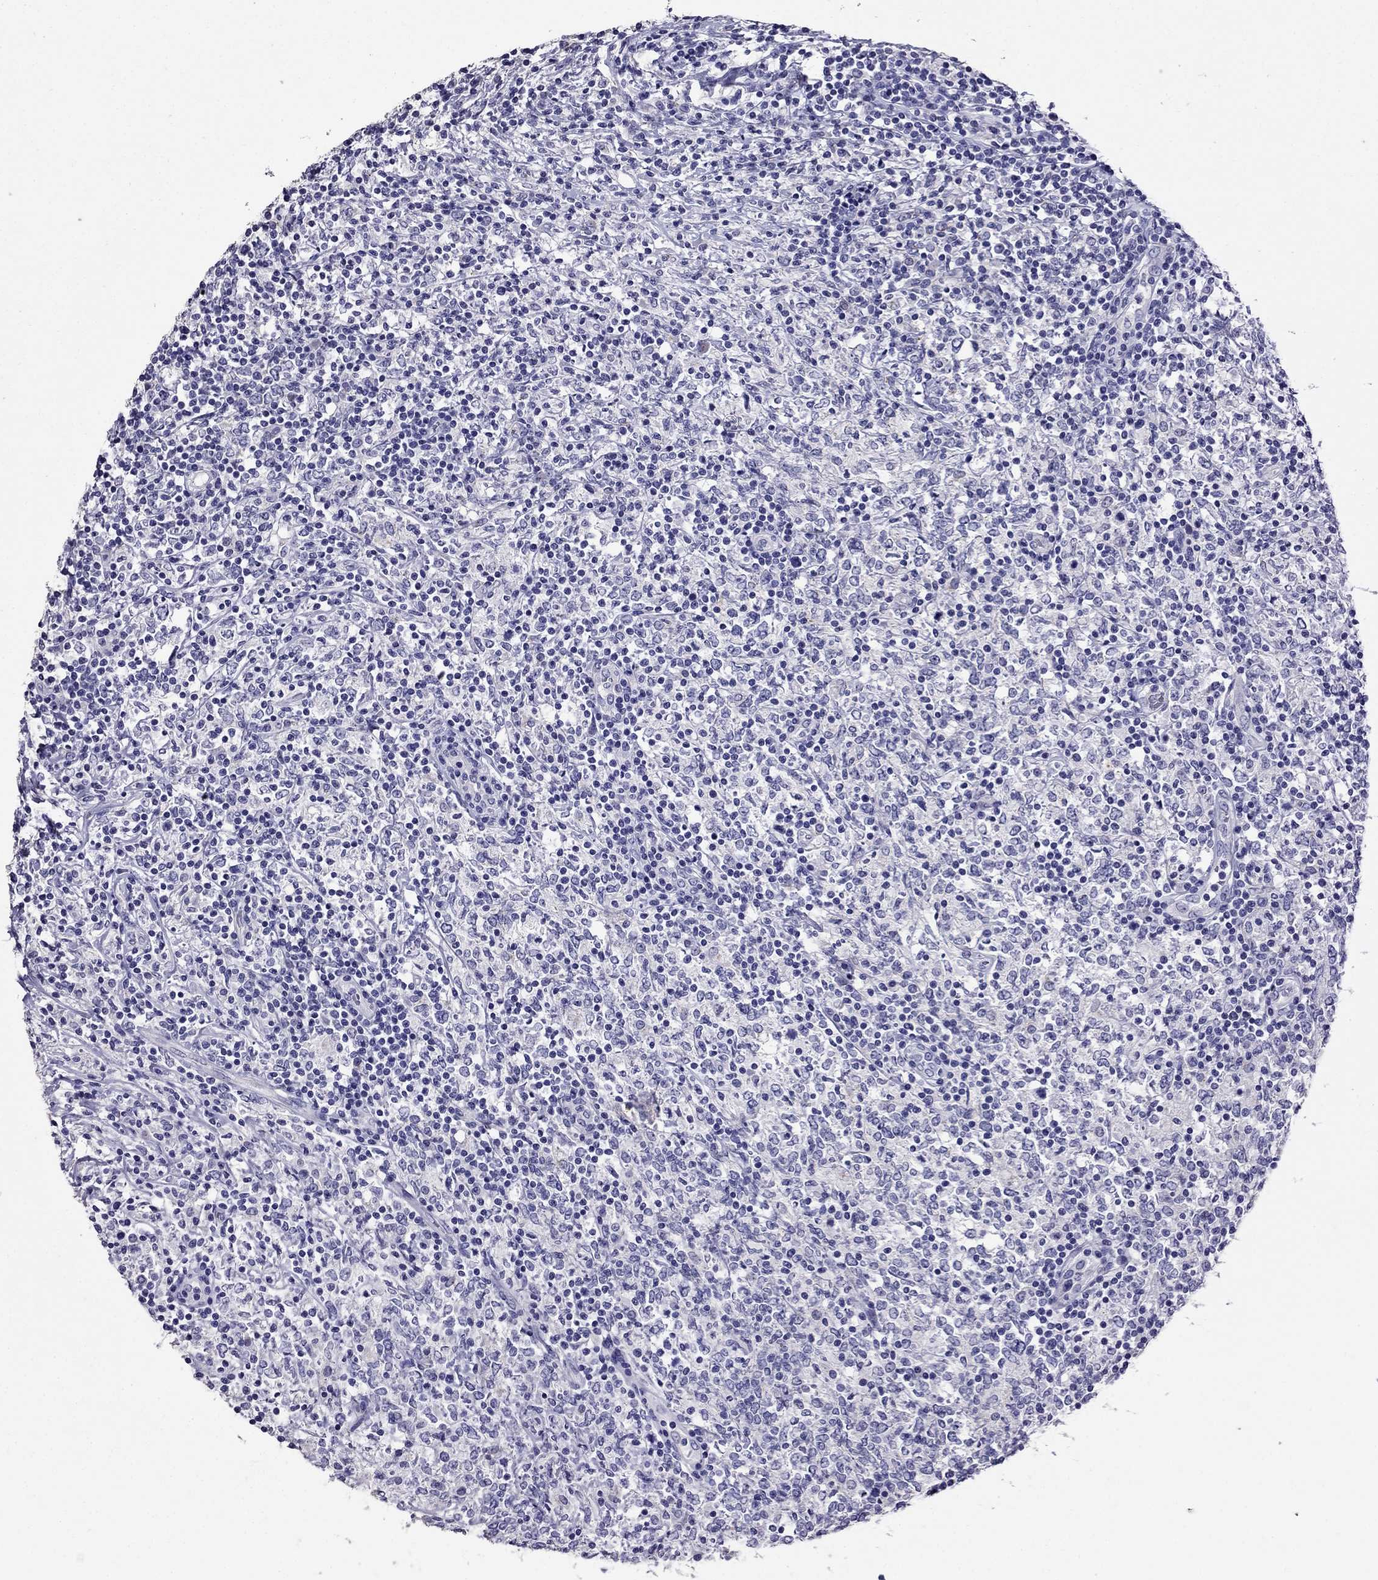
{"staining": {"intensity": "negative", "quantity": "none", "location": "none"}, "tissue": "lymphoma", "cell_type": "Tumor cells", "image_type": "cancer", "snomed": [{"axis": "morphology", "description": "Malignant lymphoma, non-Hodgkin's type, High grade"}, {"axis": "topography", "description": "Lymph node"}], "caption": "Immunohistochemical staining of malignant lymphoma, non-Hodgkin's type (high-grade) demonstrates no significant positivity in tumor cells.", "gene": "OXCT2", "patient": {"sex": "female", "age": 84}}